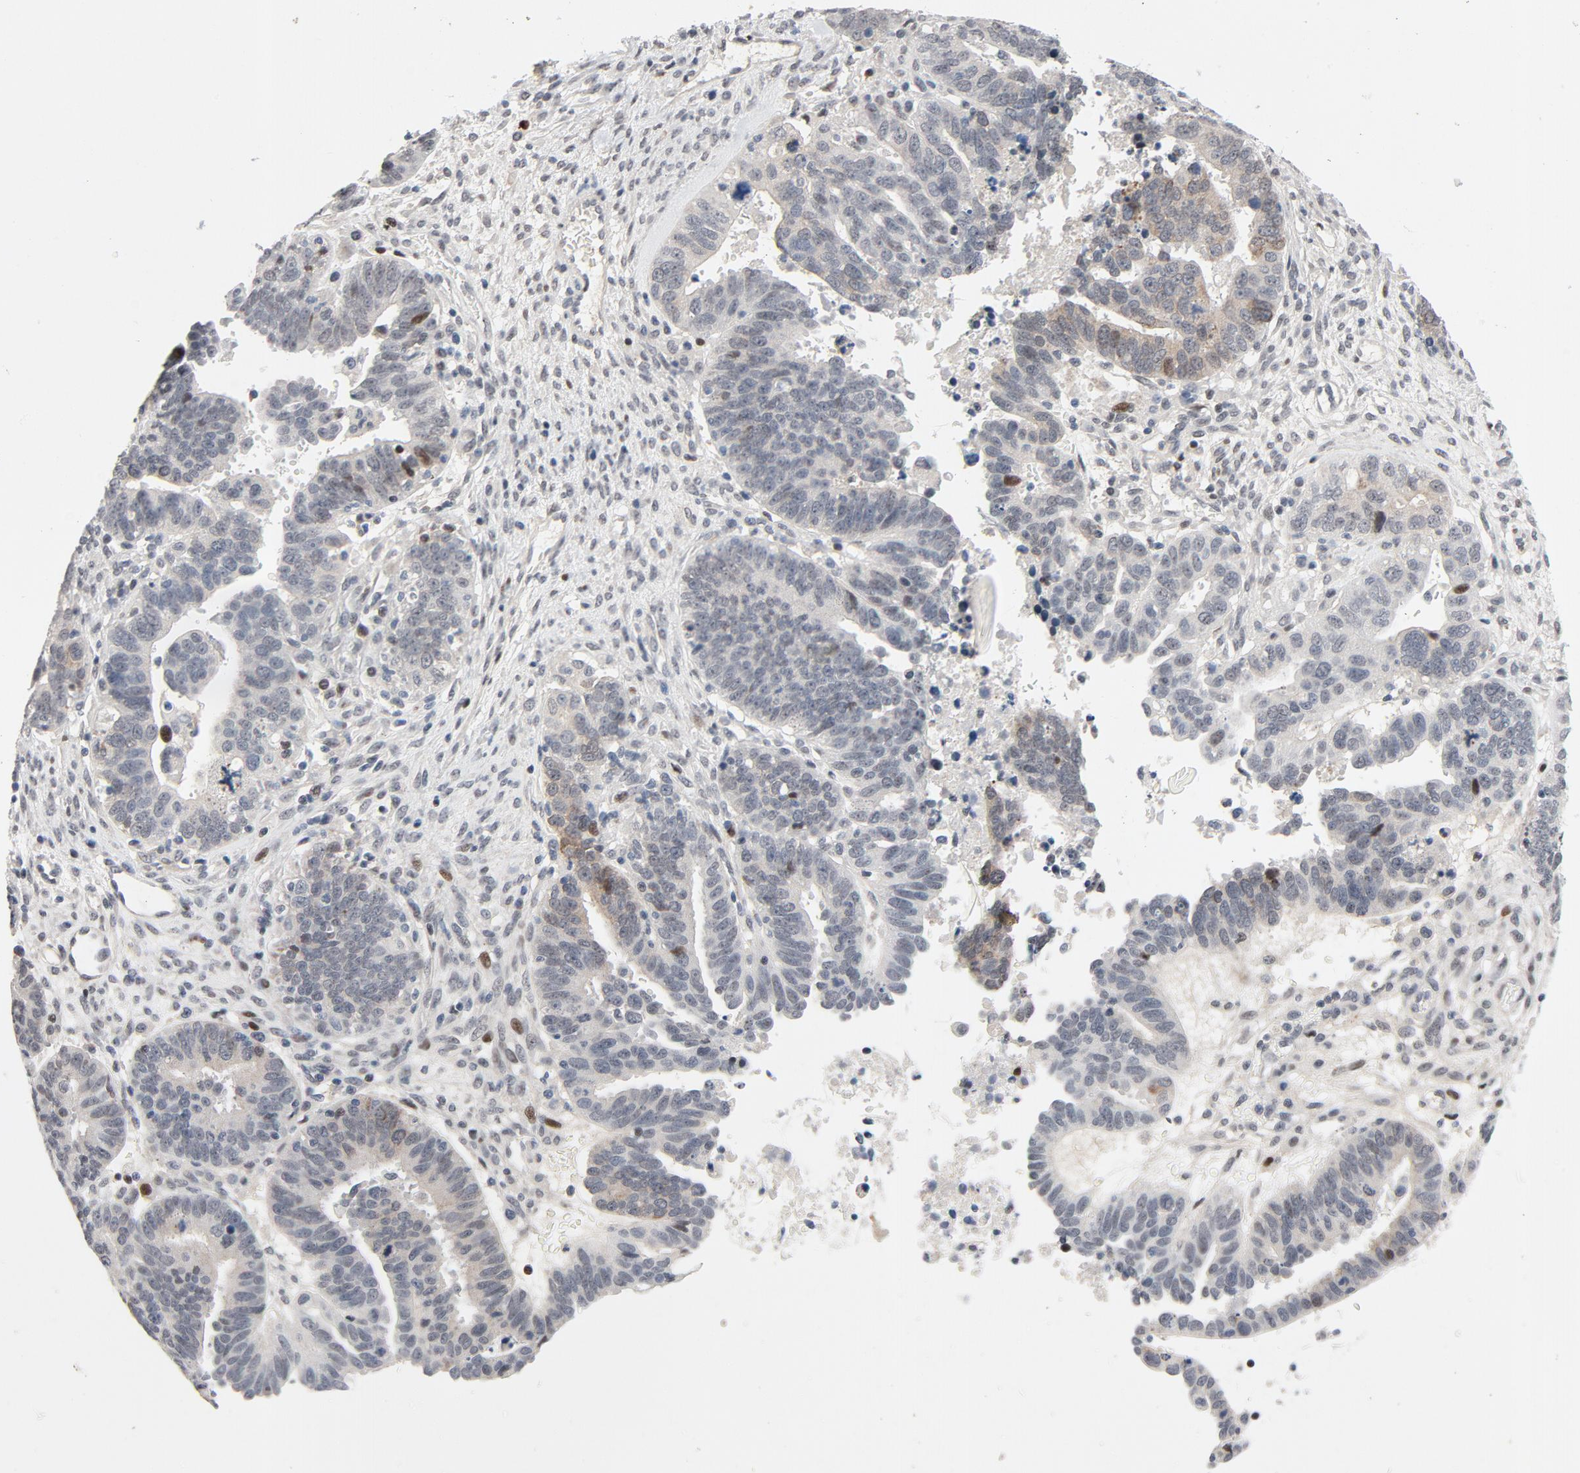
{"staining": {"intensity": "weak", "quantity": "<25%", "location": "cytoplasmic/membranous,nuclear"}, "tissue": "ovarian cancer", "cell_type": "Tumor cells", "image_type": "cancer", "snomed": [{"axis": "morphology", "description": "Carcinoma, endometroid"}, {"axis": "morphology", "description": "Cystadenocarcinoma, serous, NOS"}, {"axis": "topography", "description": "Ovary"}], "caption": "The micrograph demonstrates no staining of tumor cells in endometroid carcinoma (ovarian). The staining was performed using DAB to visualize the protein expression in brown, while the nuclei were stained in blue with hematoxylin (Magnification: 20x).", "gene": "FSCB", "patient": {"sex": "female", "age": 45}}